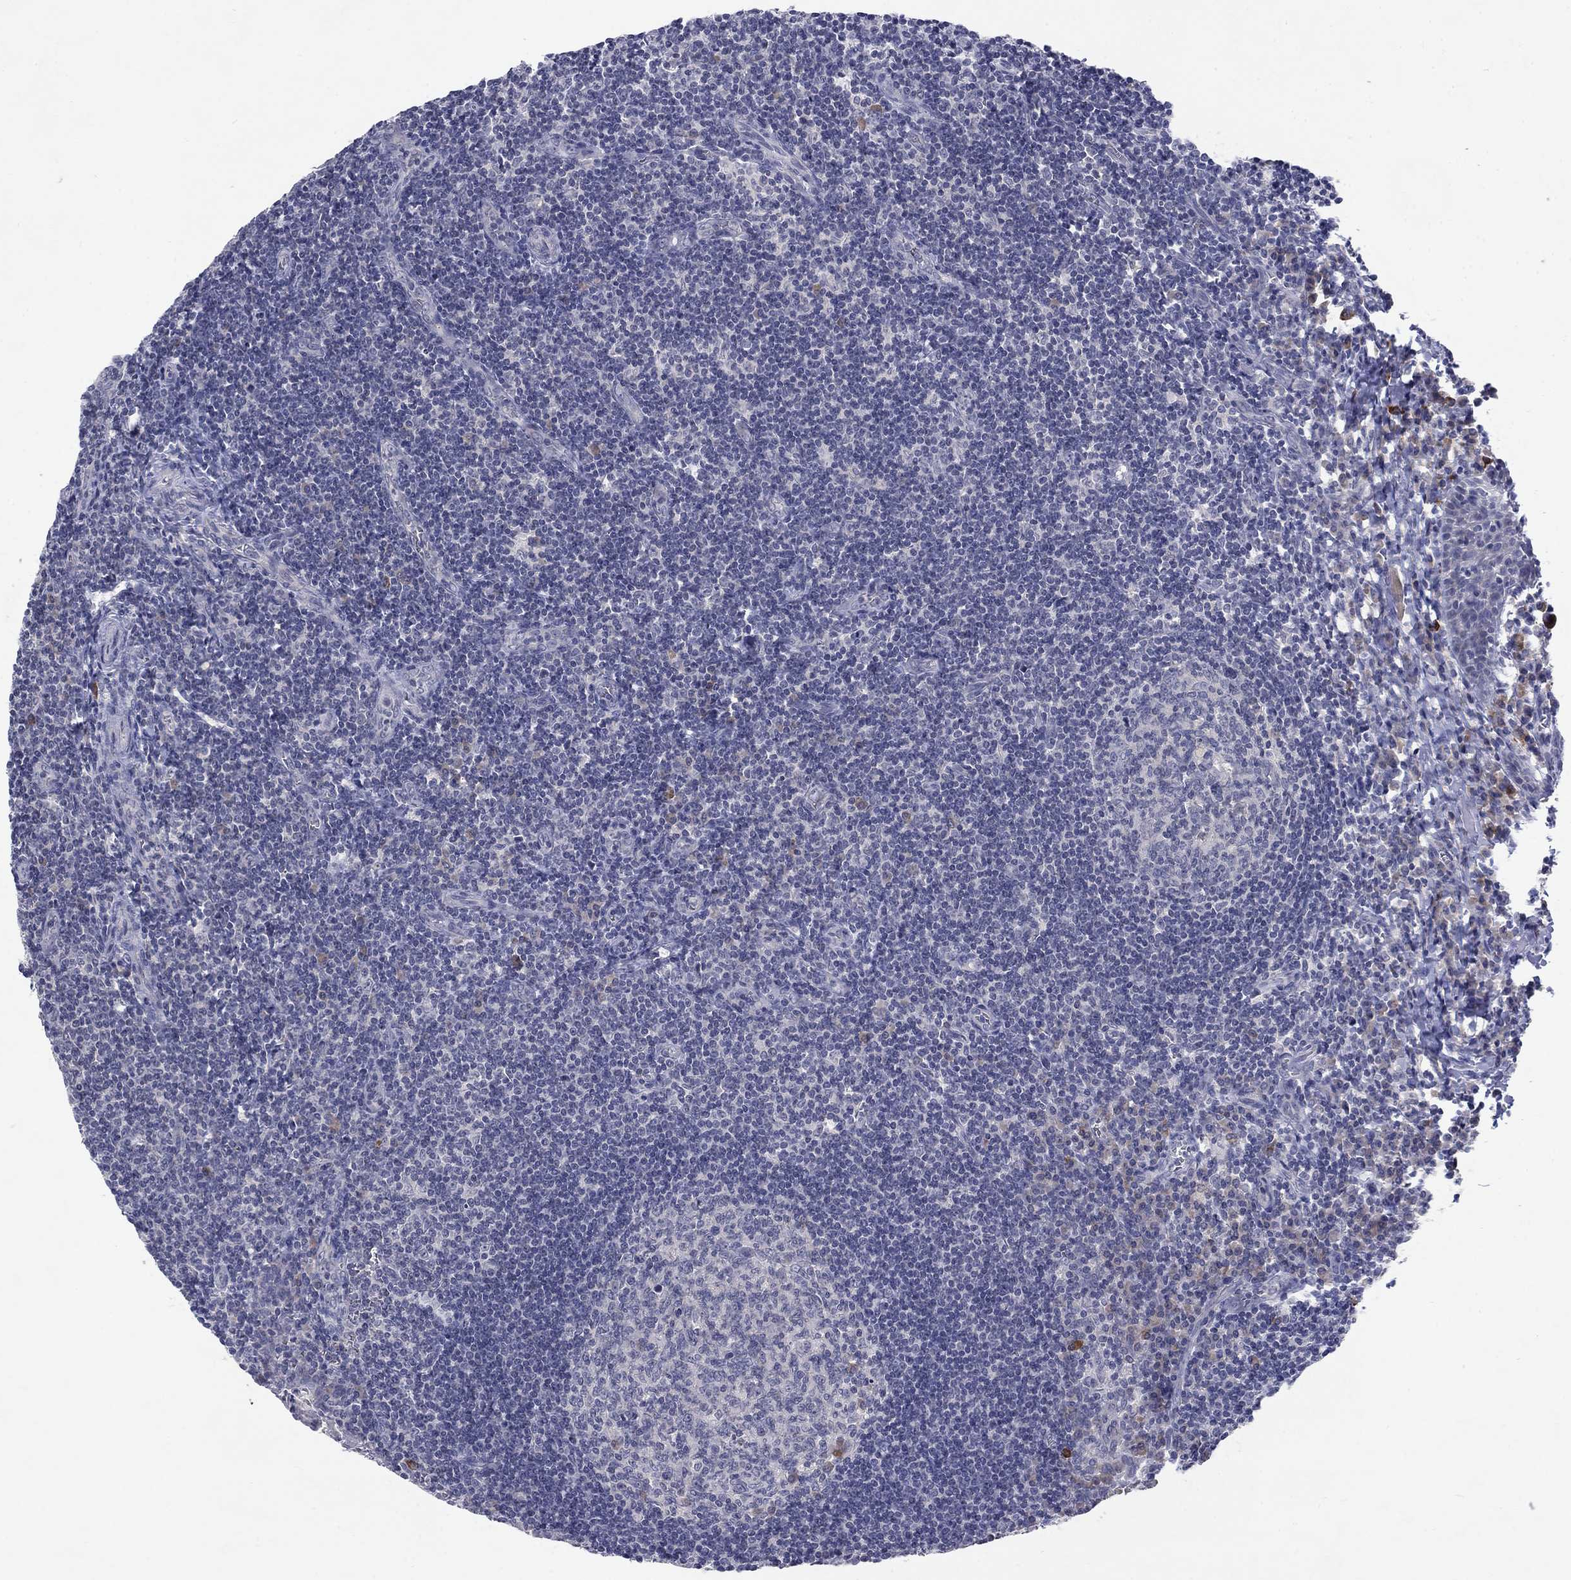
{"staining": {"intensity": "negative", "quantity": "none", "location": "none"}, "tissue": "tonsil", "cell_type": "Germinal center cells", "image_type": "normal", "snomed": [{"axis": "morphology", "description": "Normal tissue, NOS"}, {"axis": "morphology", "description": "Inflammation, NOS"}, {"axis": "topography", "description": "Tonsil"}], "caption": "An IHC image of unremarkable tonsil is shown. There is no staining in germinal center cells of tonsil.", "gene": "CACNA1A", "patient": {"sex": "female", "age": 31}}